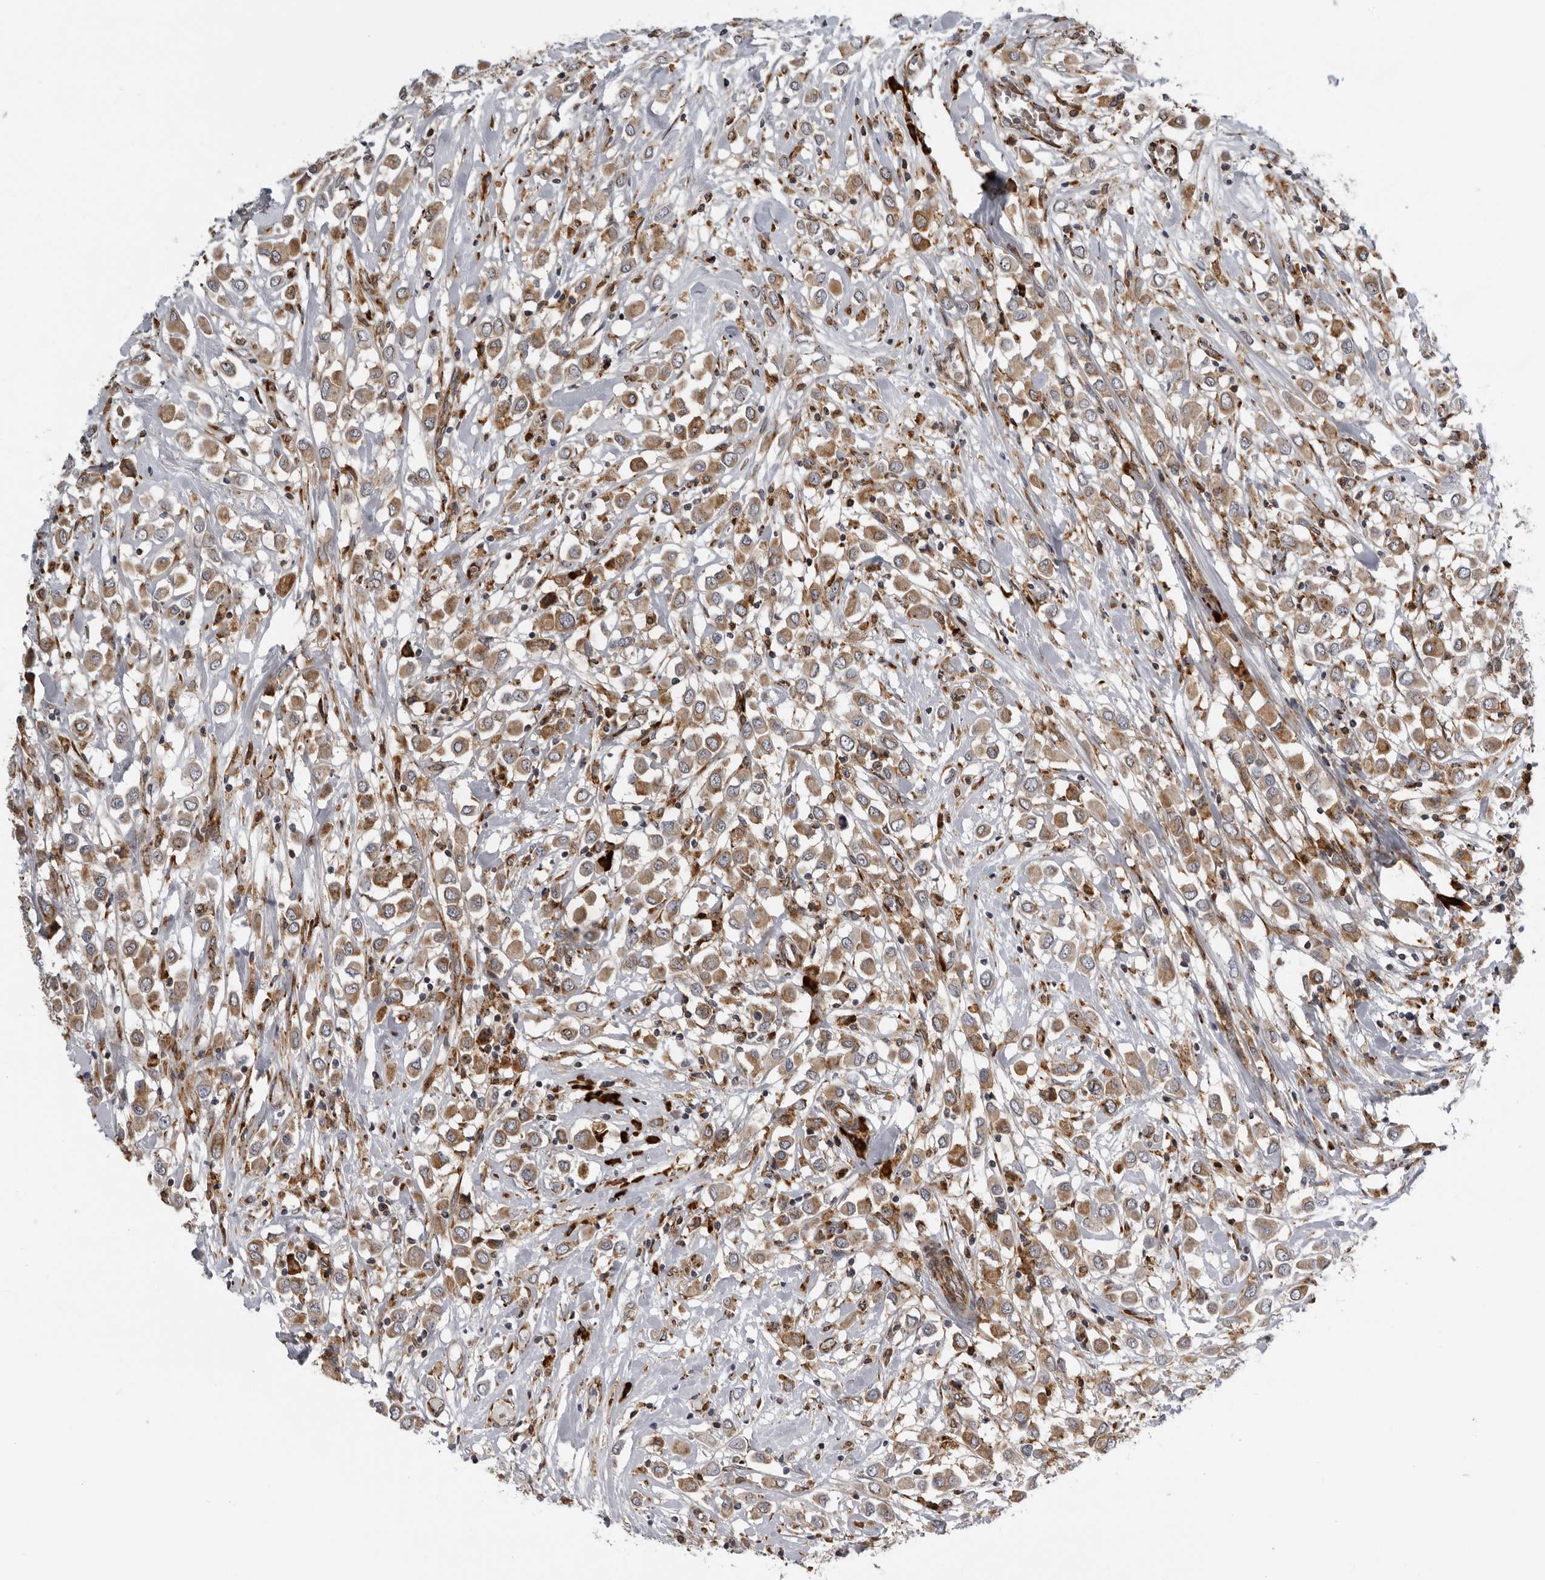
{"staining": {"intensity": "moderate", "quantity": ">75%", "location": "cytoplasmic/membranous"}, "tissue": "breast cancer", "cell_type": "Tumor cells", "image_type": "cancer", "snomed": [{"axis": "morphology", "description": "Duct carcinoma"}, {"axis": "topography", "description": "Breast"}], "caption": "Approximately >75% of tumor cells in human invasive ductal carcinoma (breast) demonstrate moderate cytoplasmic/membranous protein positivity as visualized by brown immunohistochemical staining.", "gene": "ALPK2", "patient": {"sex": "female", "age": 61}}